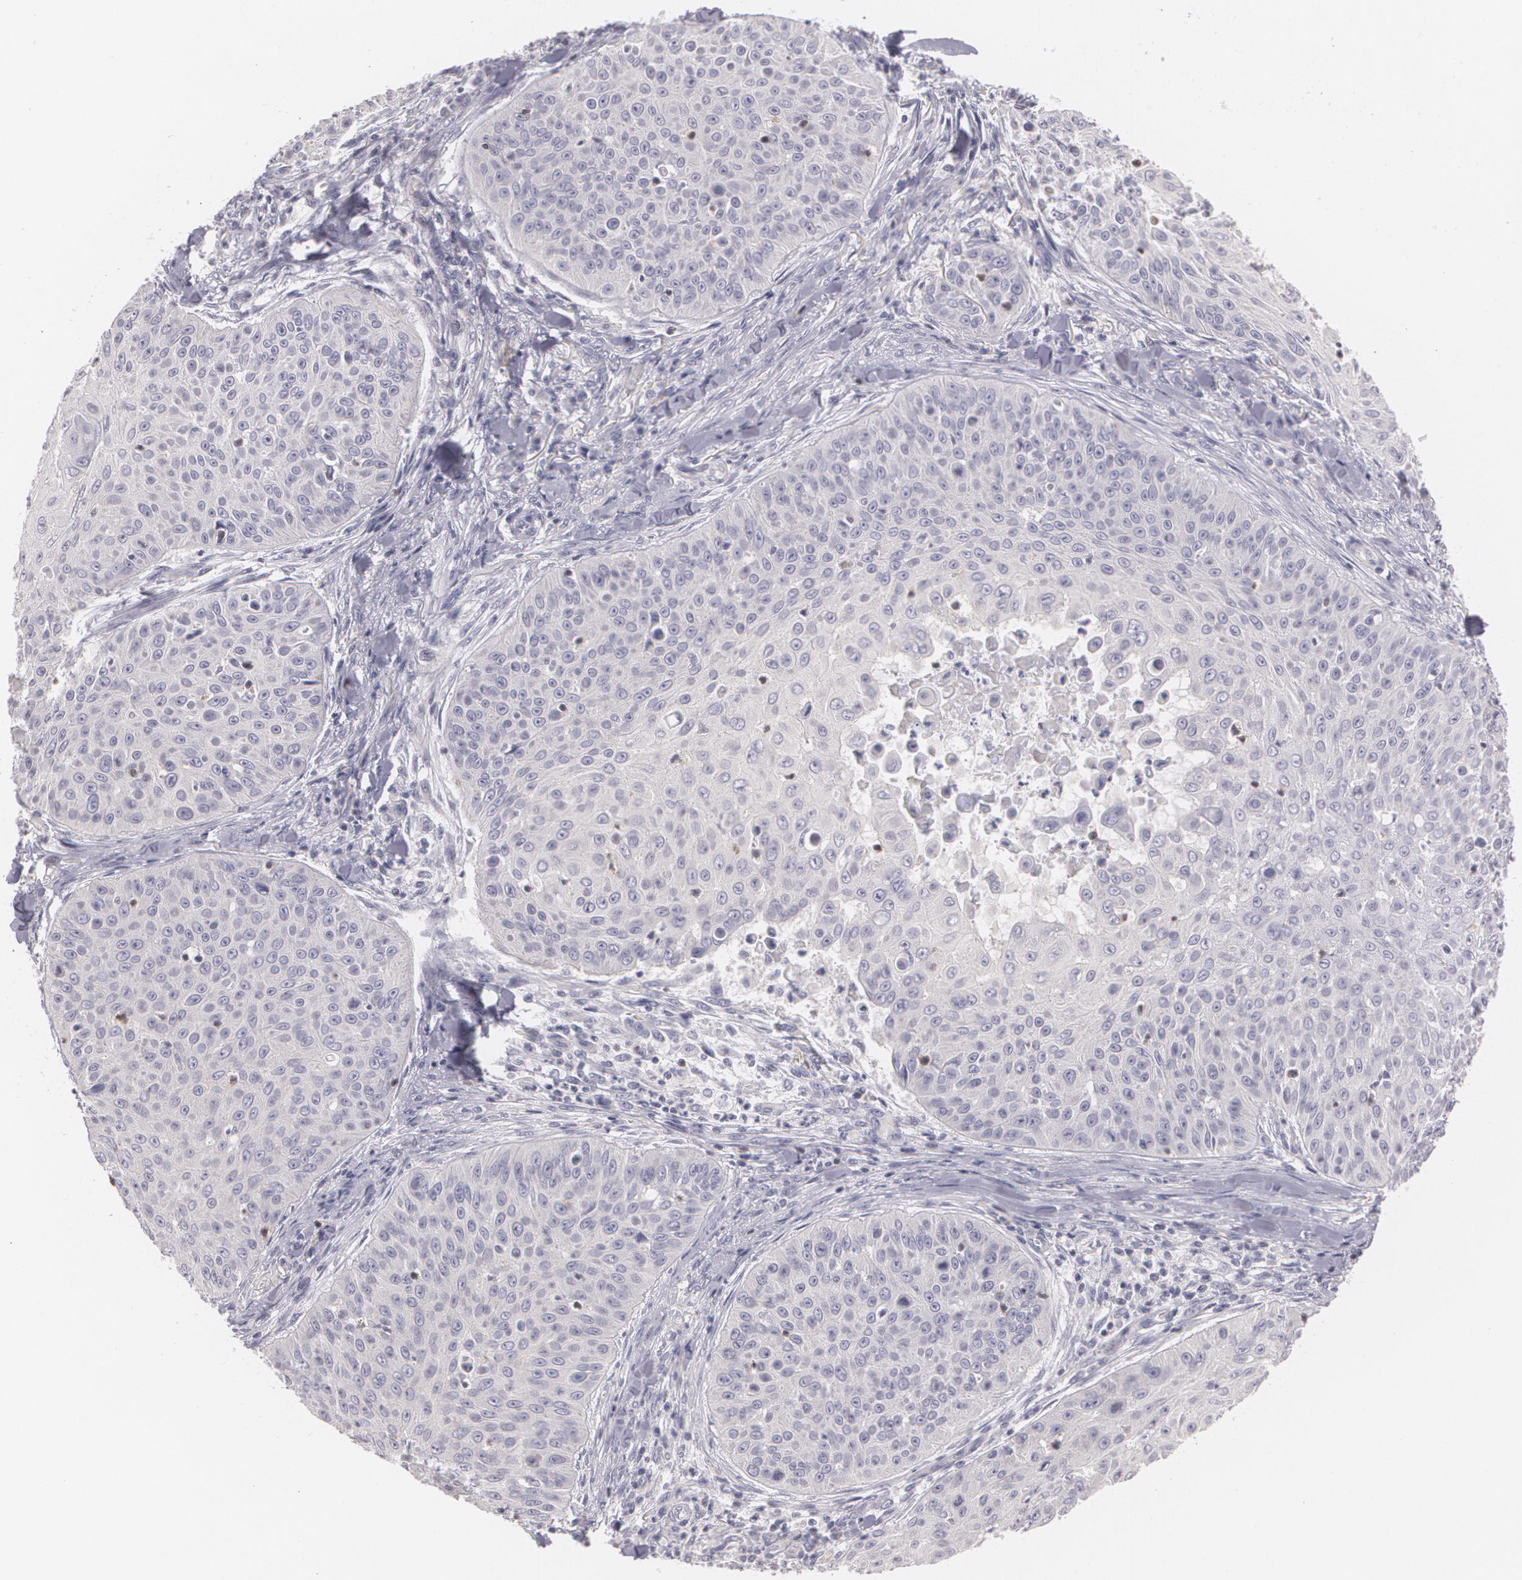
{"staining": {"intensity": "negative", "quantity": "none", "location": "none"}, "tissue": "skin cancer", "cell_type": "Tumor cells", "image_type": "cancer", "snomed": [{"axis": "morphology", "description": "Squamous cell carcinoma, NOS"}, {"axis": "topography", "description": "Skin"}], "caption": "Immunohistochemical staining of human skin cancer exhibits no significant positivity in tumor cells.", "gene": "ZBTB16", "patient": {"sex": "male", "age": 82}}